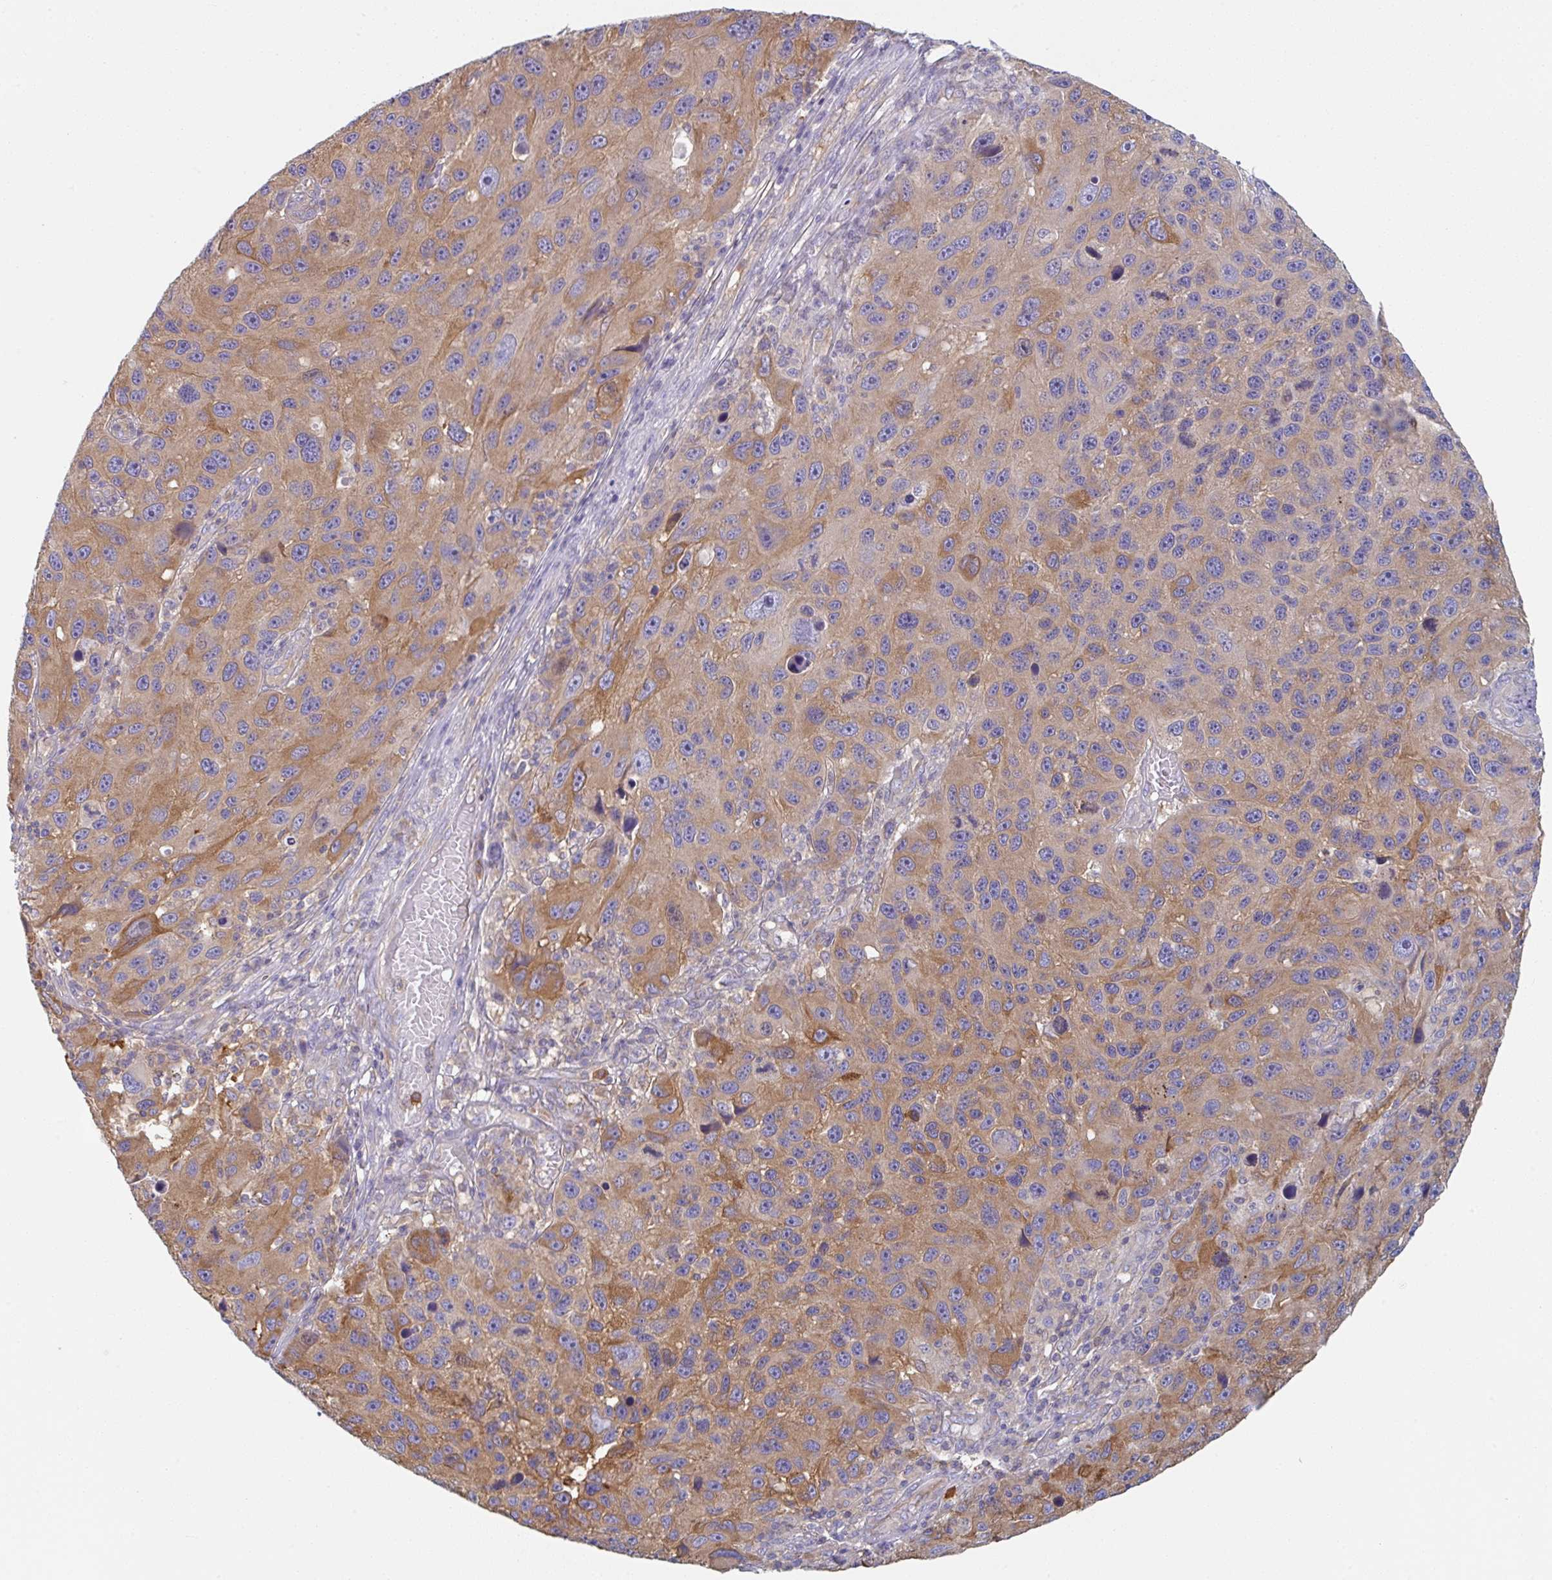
{"staining": {"intensity": "moderate", "quantity": "25%-75%", "location": "cytoplasmic/membranous"}, "tissue": "melanoma", "cell_type": "Tumor cells", "image_type": "cancer", "snomed": [{"axis": "morphology", "description": "Malignant melanoma, NOS"}, {"axis": "topography", "description": "Skin"}], "caption": "Immunohistochemistry (IHC) staining of malignant melanoma, which shows medium levels of moderate cytoplasmic/membranous positivity in approximately 25%-75% of tumor cells indicating moderate cytoplasmic/membranous protein positivity. The staining was performed using DAB (brown) for protein detection and nuclei were counterstained in hematoxylin (blue).", "gene": "AMPD2", "patient": {"sex": "male", "age": 53}}